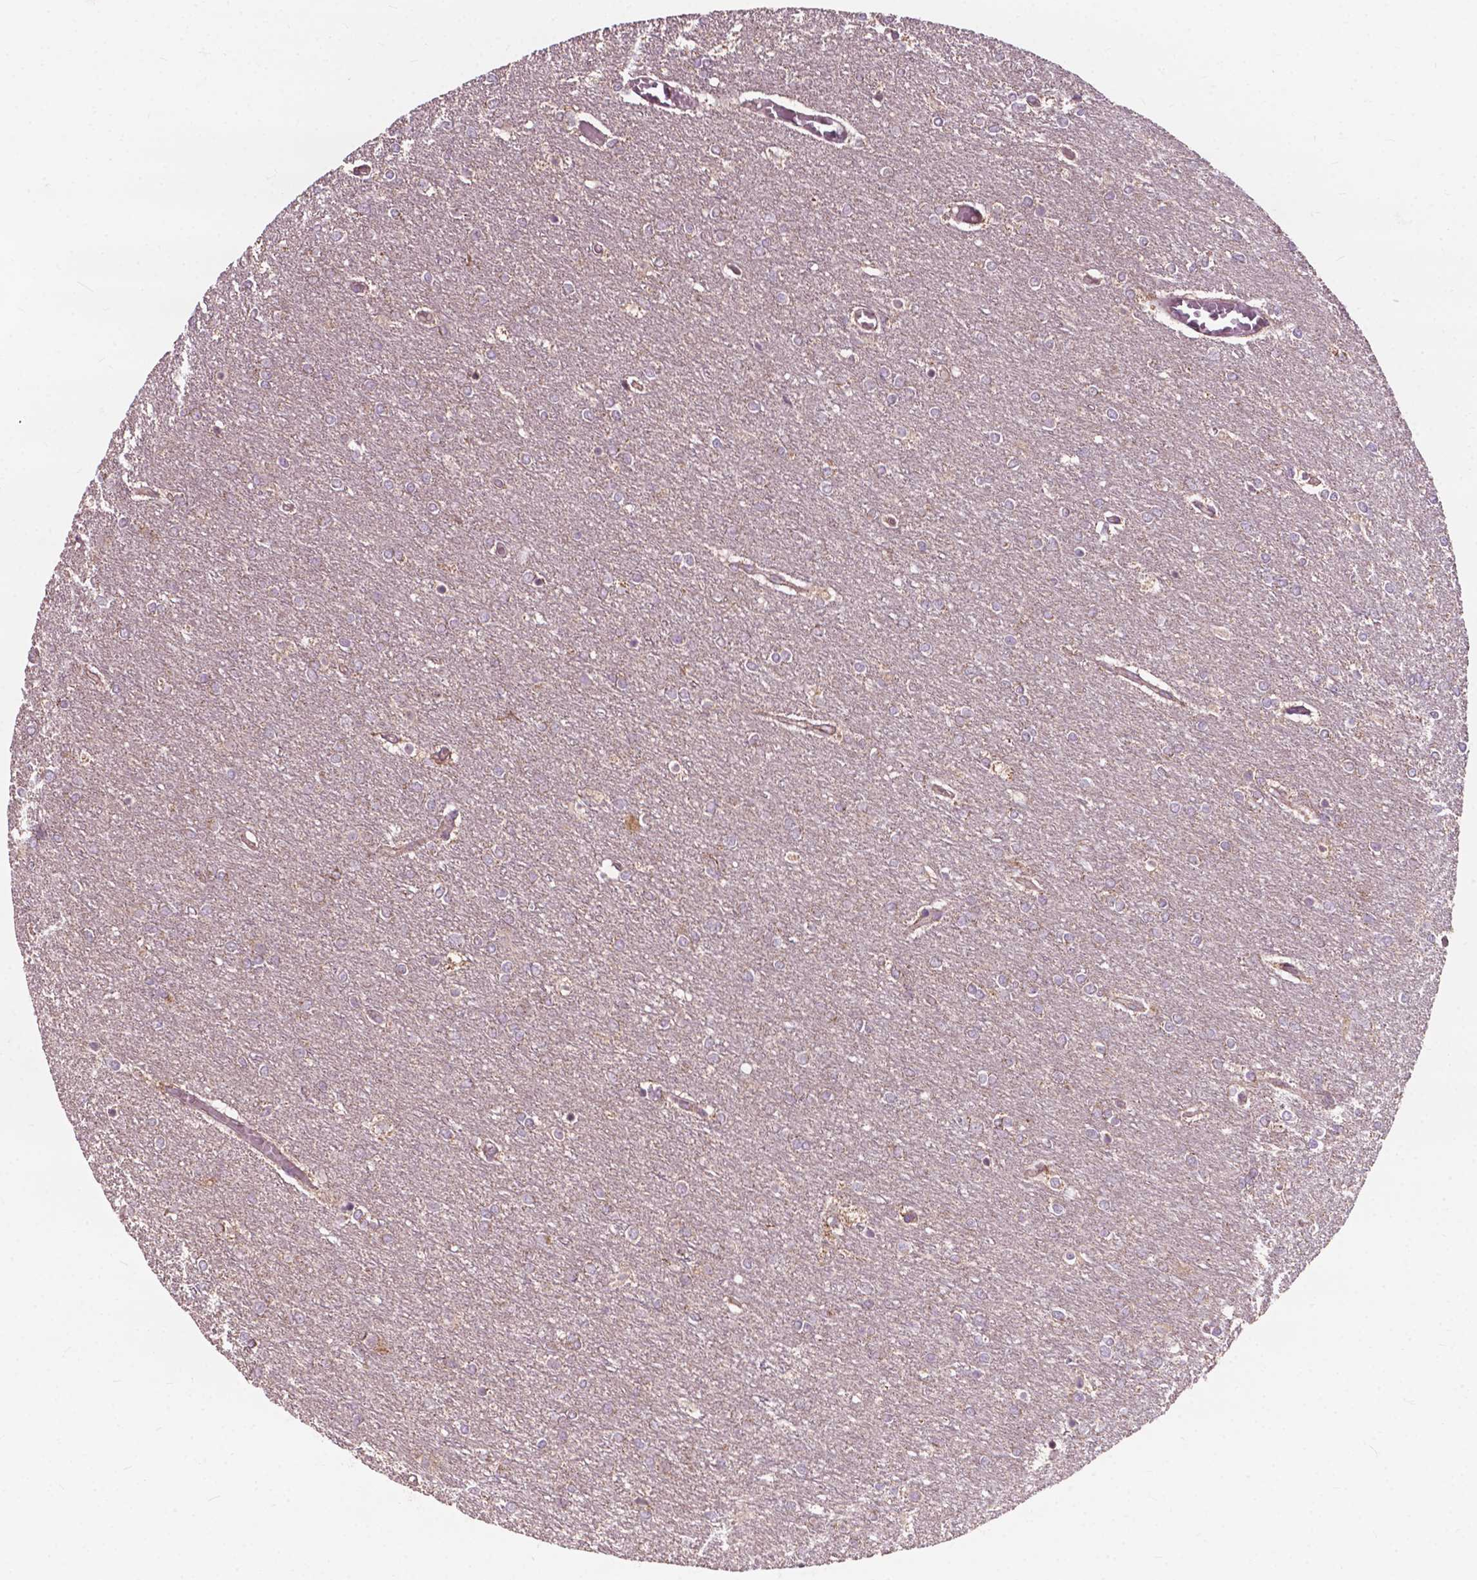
{"staining": {"intensity": "negative", "quantity": "none", "location": "none"}, "tissue": "glioma", "cell_type": "Tumor cells", "image_type": "cancer", "snomed": [{"axis": "morphology", "description": "Glioma, malignant, High grade"}, {"axis": "topography", "description": "Brain"}], "caption": "Human high-grade glioma (malignant) stained for a protein using IHC displays no positivity in tumor cells.", "gene": "NDUFA10", "patient": {"sex": "female", "age": 61}}